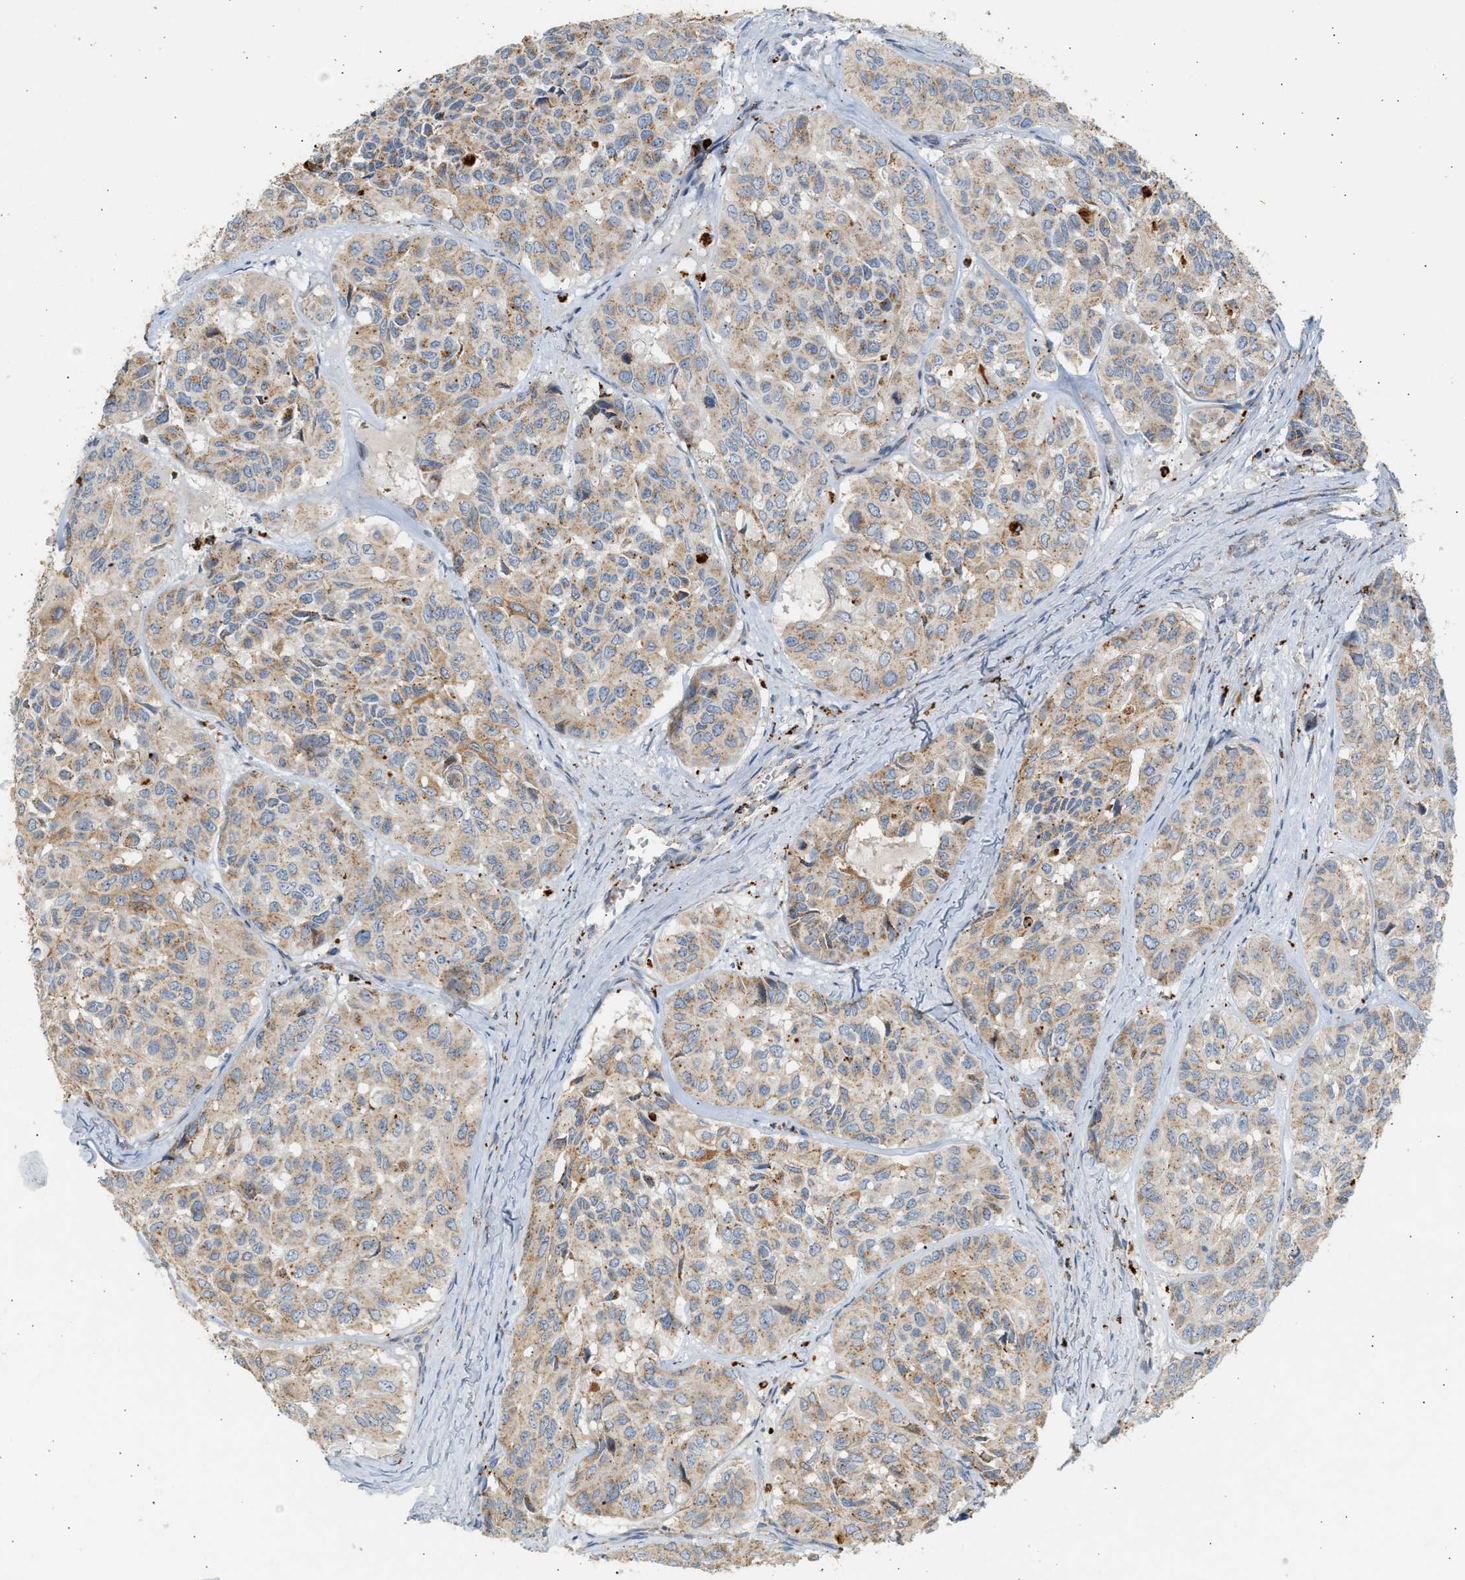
{"staining": {"intensity": "weak", "quantity": ">75%", "location": "cytoplasmic/membranous"}, "tissue": "head and neck cancer", "cell_type": "Tumor cells", "image_type": "cancer", "snomed": [{"axis": "morphology", "description": "Adenocarcinoma, NOS"}, {"axis": "topography", "description": "Salivary gland, NOS"}, {"axis": "topography", "description": "Head-Neck"}], "caption": "Immunohistochemistry (DAB (3,3'-diaminobenzidine)) staining of head and neck cancer (adenocarcinoma) displays weak cytoplasmic/membranous protein staining in about >75% of tumor cells. Nuclei are stained in blue.", "gene": "ENTHD1", "patient": {"sex": "female", "age": 76}}